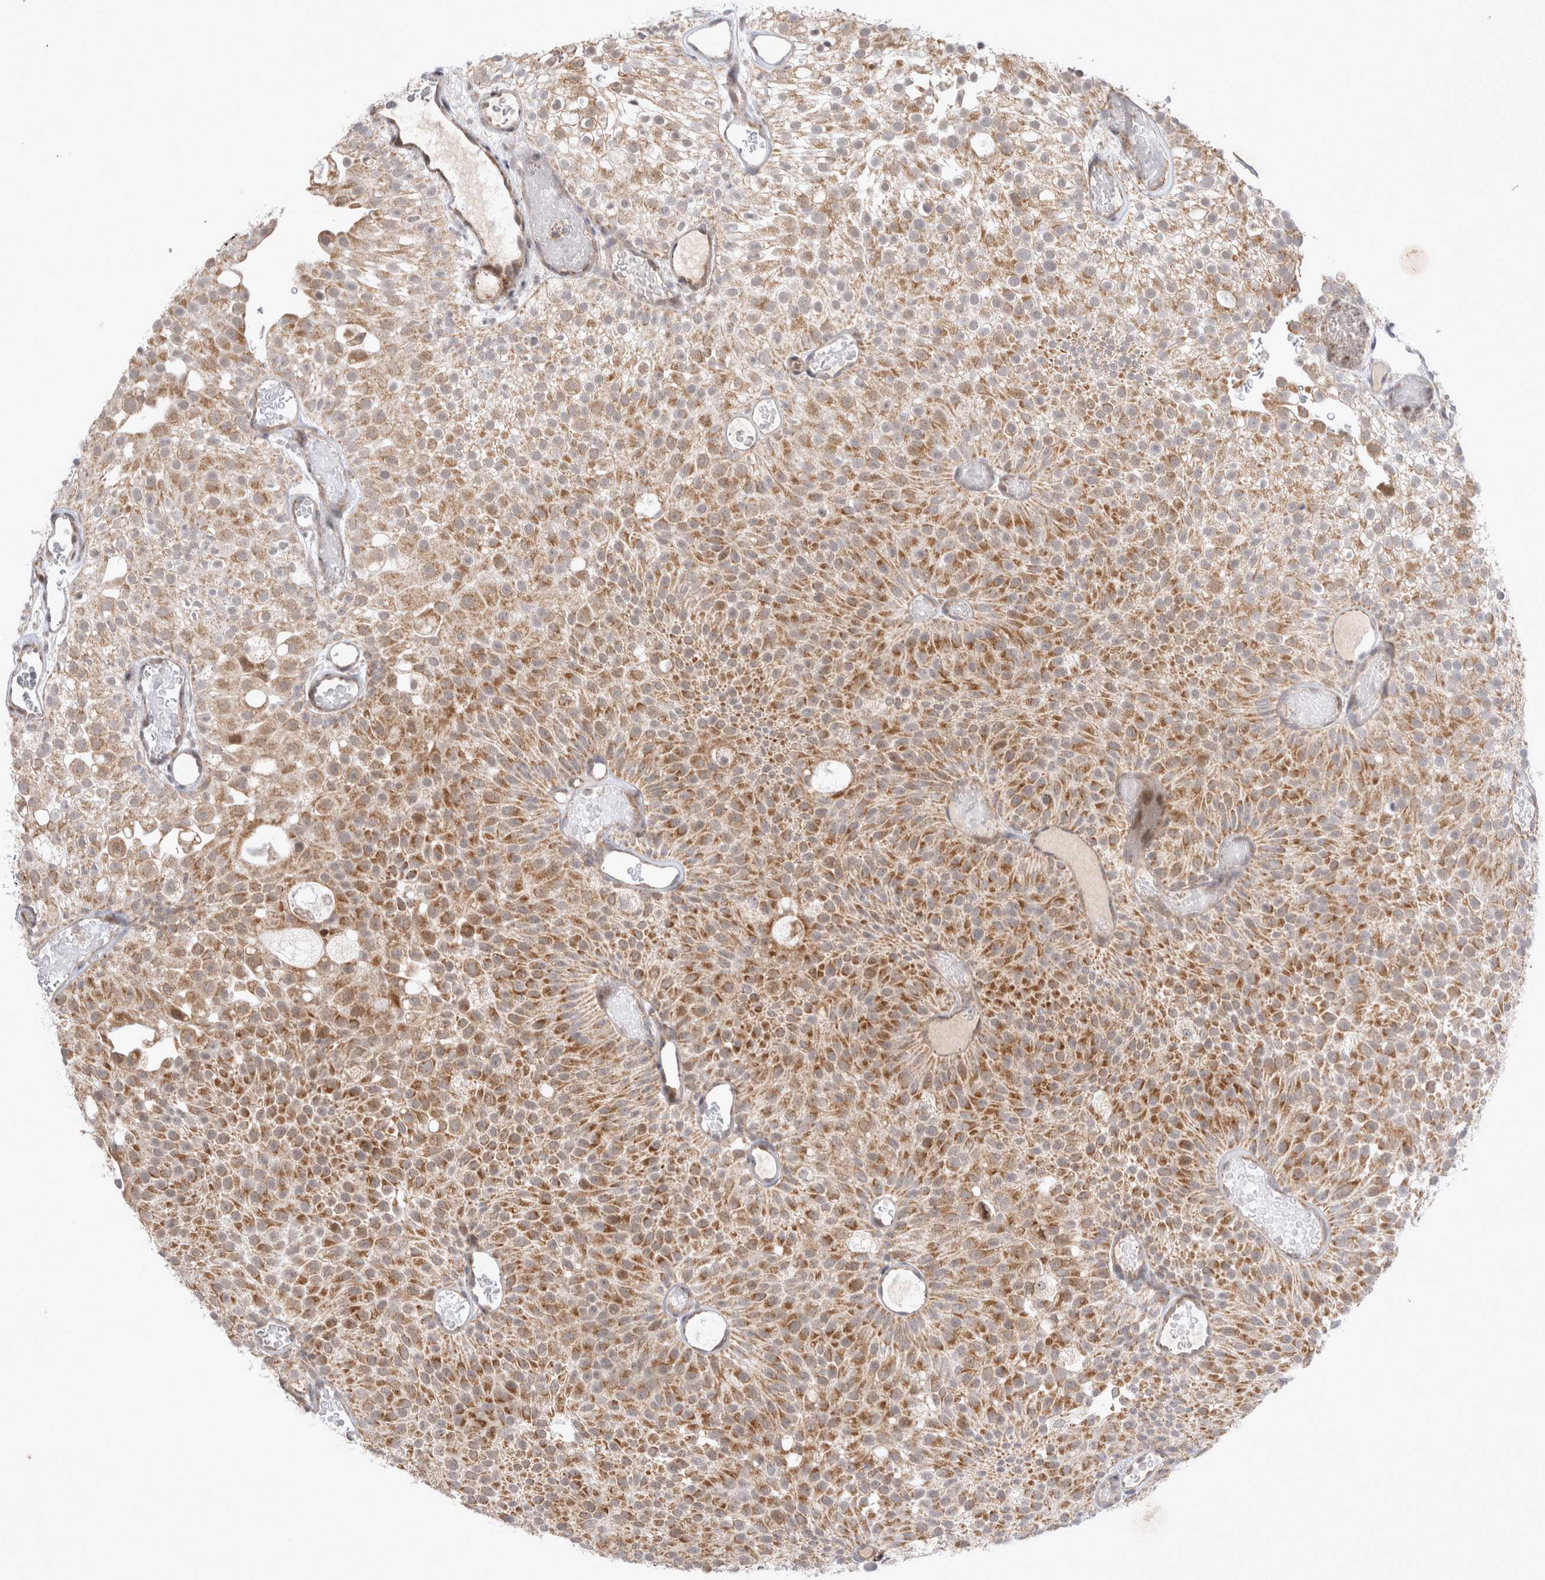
{"staining": {"intensity": "moderate", "quantity": ">75%", "location": "cytoplasmic/membranous"}, "tissue": "urothelial cancer", "cell_type": "Tumor cells", "image_type": "cancer", "snomed": [{"axis": "morphology", "description": "Urothelial carcinoma, Low grade"}, {"axis": "topography", "description": "Urinary bladder"}], "caption": "Protein positivity by immunohistochemistry reveals moderate cytoplasmic/membranous staining in about >75% of tumor cells in urothelial cancer. Ihc stains the protein of interest in brown and the nuclei are stained blue.", "gene": "MRPL37", "patient": {"sex": "male", "age": 78}}